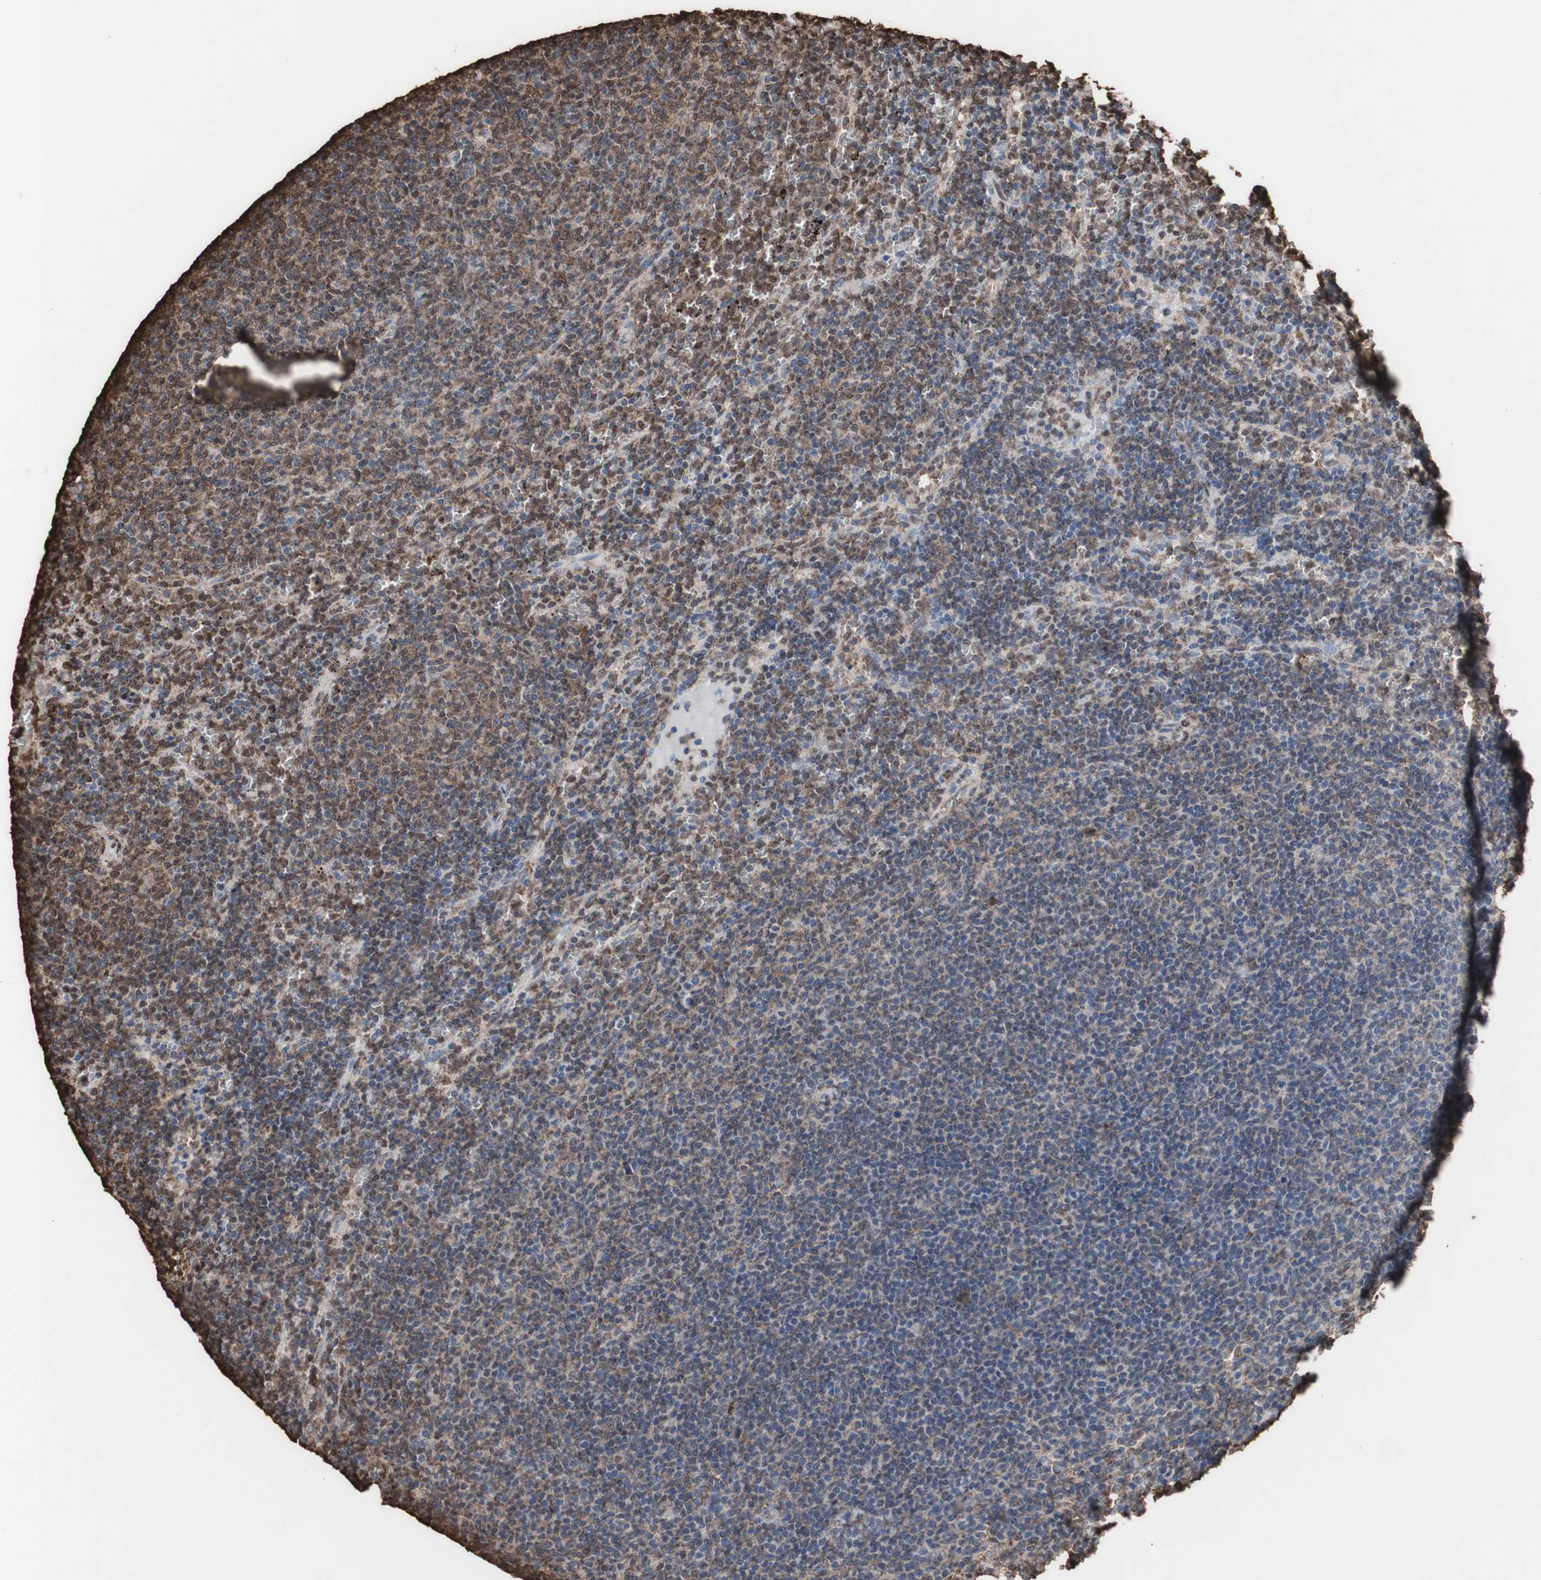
{"staining": {"intensity": "moderate", "quantity": ">75%", "location": "cytoplasmic/membranous,nuclear"}, "tissue": "lymphoma", "cell_type": "Tumor cells", "image_type": "cancer", "snomed": [{"axis": "morphology", "description": "Malignant lymphoma, non-Hodgkin's type, Low grade"}, {"axis": "topography", "description": "Spleen"}], "caption": "Tumor cells reveal moderate cytoplasmic/membranous and nuclear positivity in about >75% of cells in lymphoma. The staining was performed using DAB (3,3'-diaminobenzidine) to visualize the protein expression in brown, while the nuclei were stained in blue with hematoxylin (Magnification: 20x).", "gene": "PIDD1", "patient": {"sex": "female", "age": 50}}